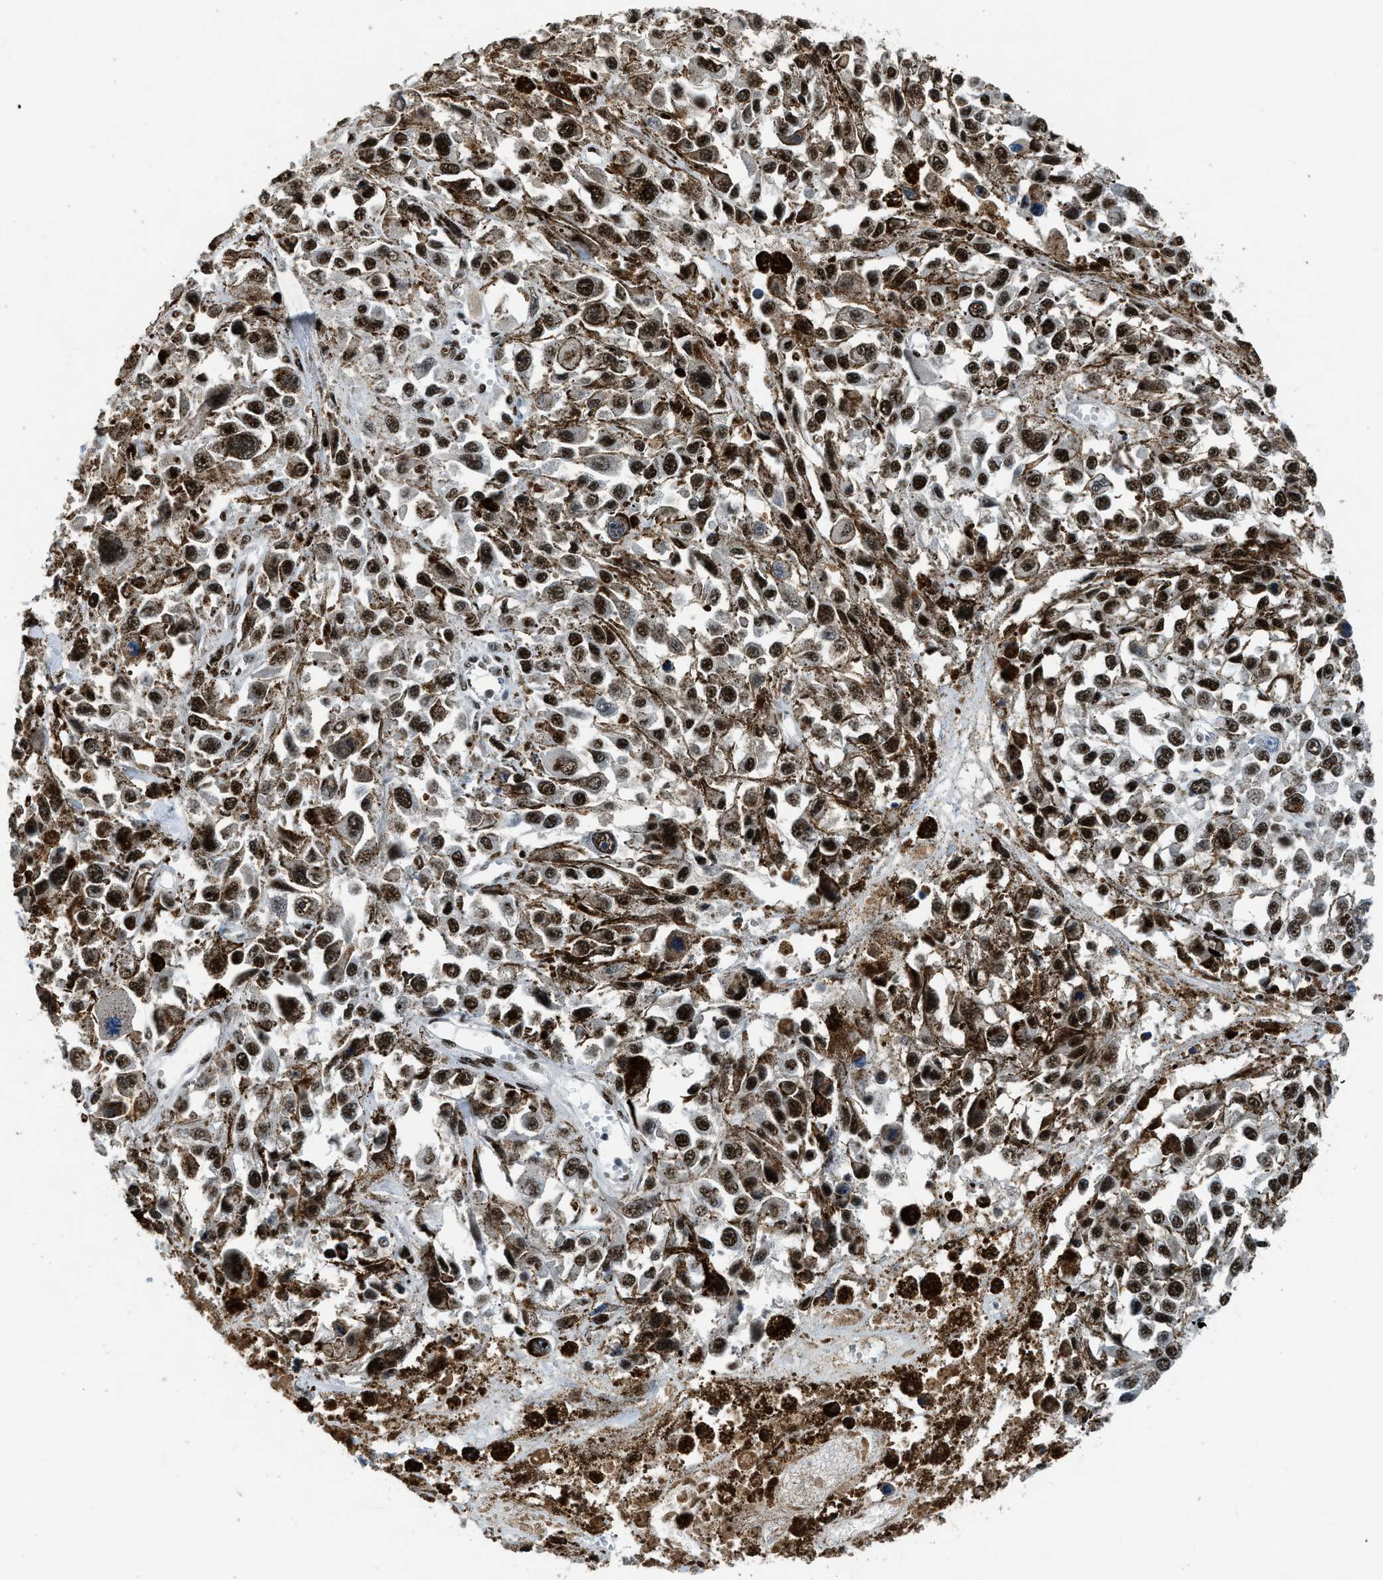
{"staining": {"intensity": "strong", "quantity": ">75%", "location": "nuclear"}, "tissue": "melanoma", "cell_type": "Tumor cells", "image_type": "cancer", "snomed": [{"axis": "morphology", "description": "Malignant melanoma, Metastatic site"}, {"axis": "topography", "description": "Lymph node"}], "caption": "Approximately >75% of tumor cells in melanoma demonstrate strong nuclear protein staining as visualized by brown immunohistochemical staining.", "gene": "SLC15A4", "patient": {"sex": "male", "age": 59}}